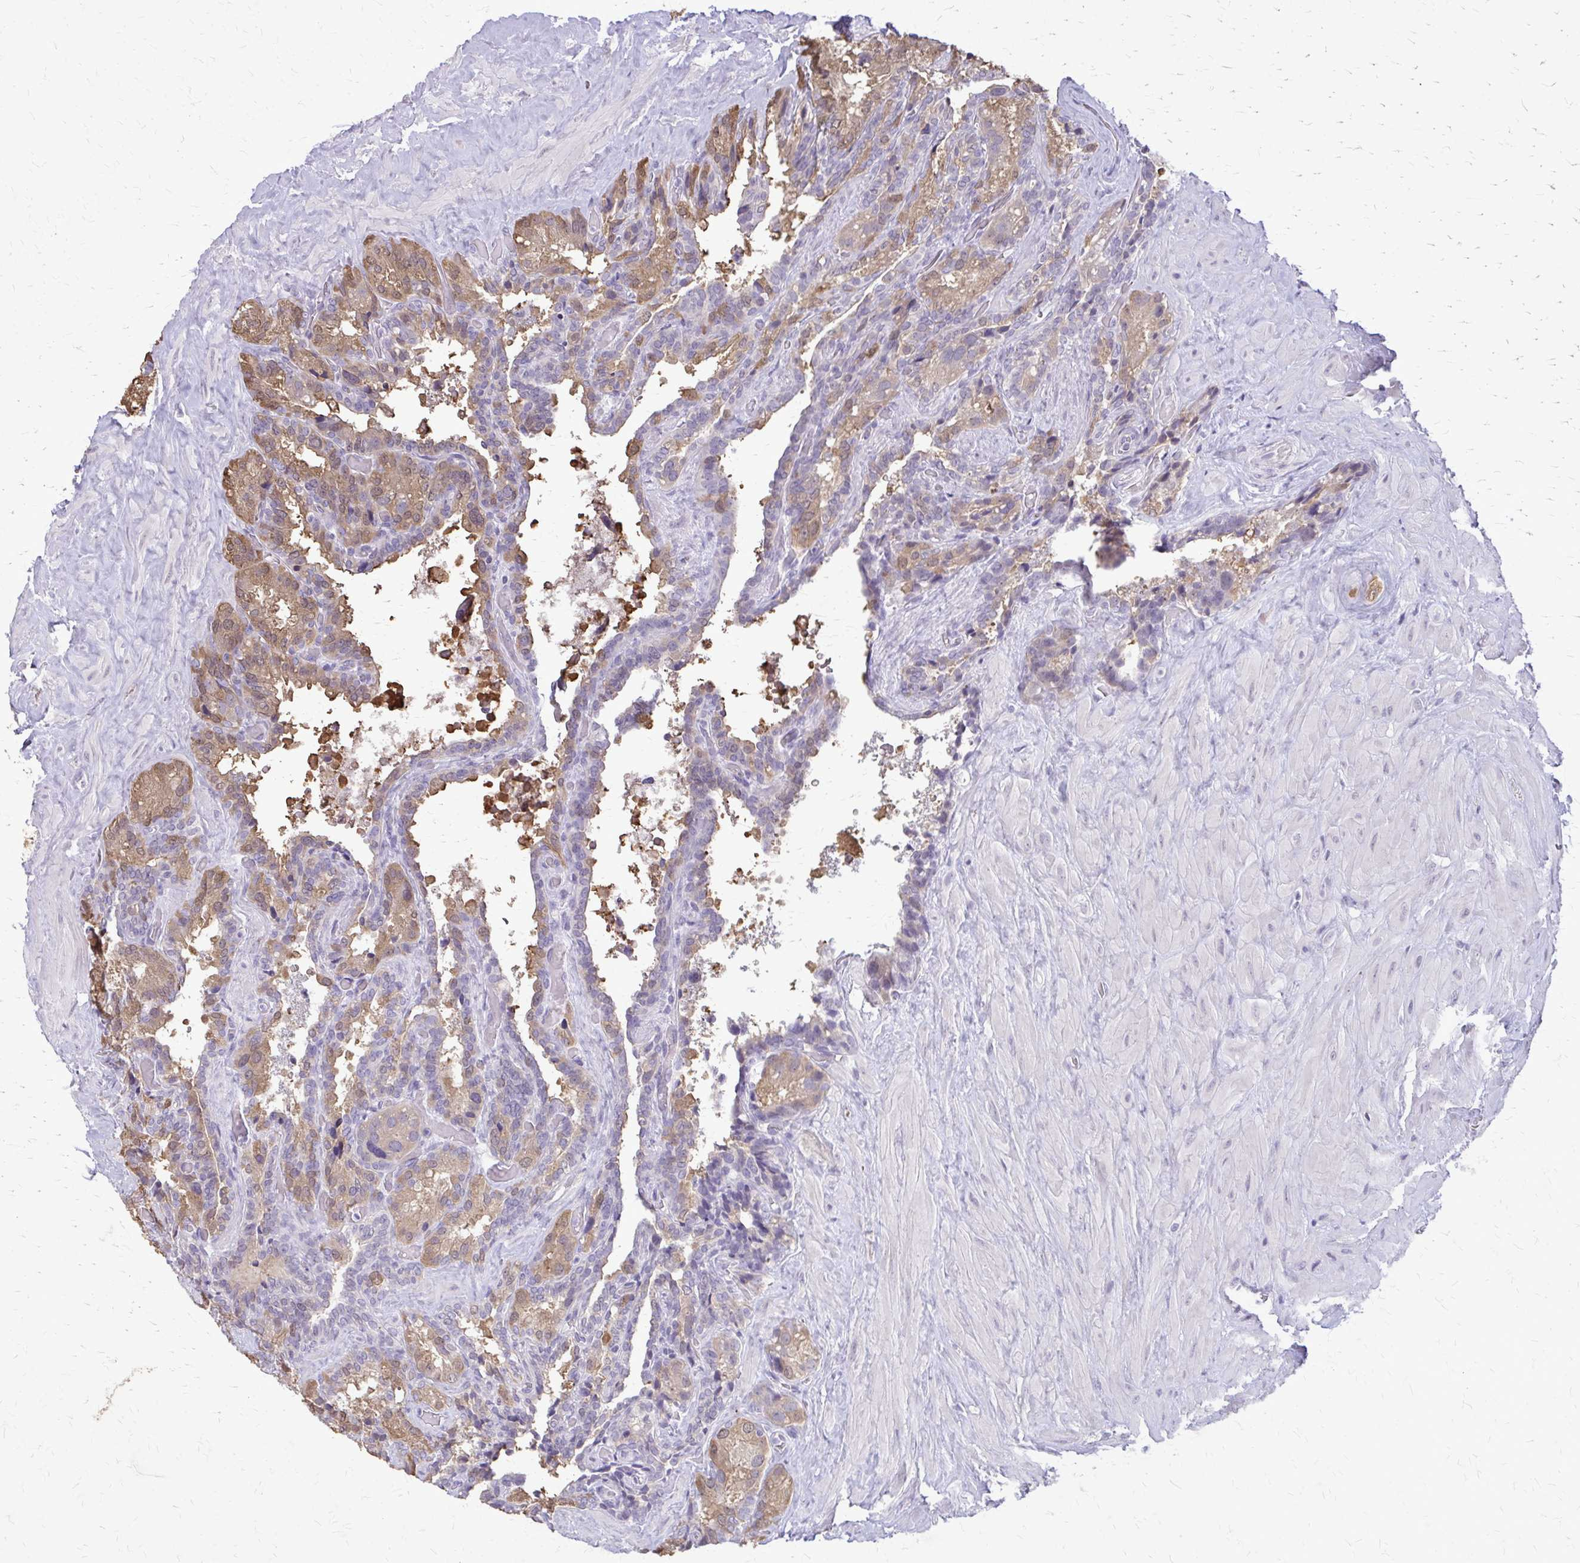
{"staining": {"intensity": "weak", "quantity": "25%-75%", "location": "cytoplasmic/membranous"}, "tissue": "seminal vesicle", "cell_type": "Glandular cells", "image_type": "normal", "snomed": [{"axis": "morphology", "description": "Normal tissue, NOS"}, {"axis": "topography", "description": "Seminal veicle"}], "caption": "DAB immunohistochemical staining of unremarkable human seminal vesicle demonstrates weak cytoplasmic/membranous protein positivity in about 25%-75% of glandular cells.", "gene": "PLCB1", "patient": {"sex": "male", "age": 60}}